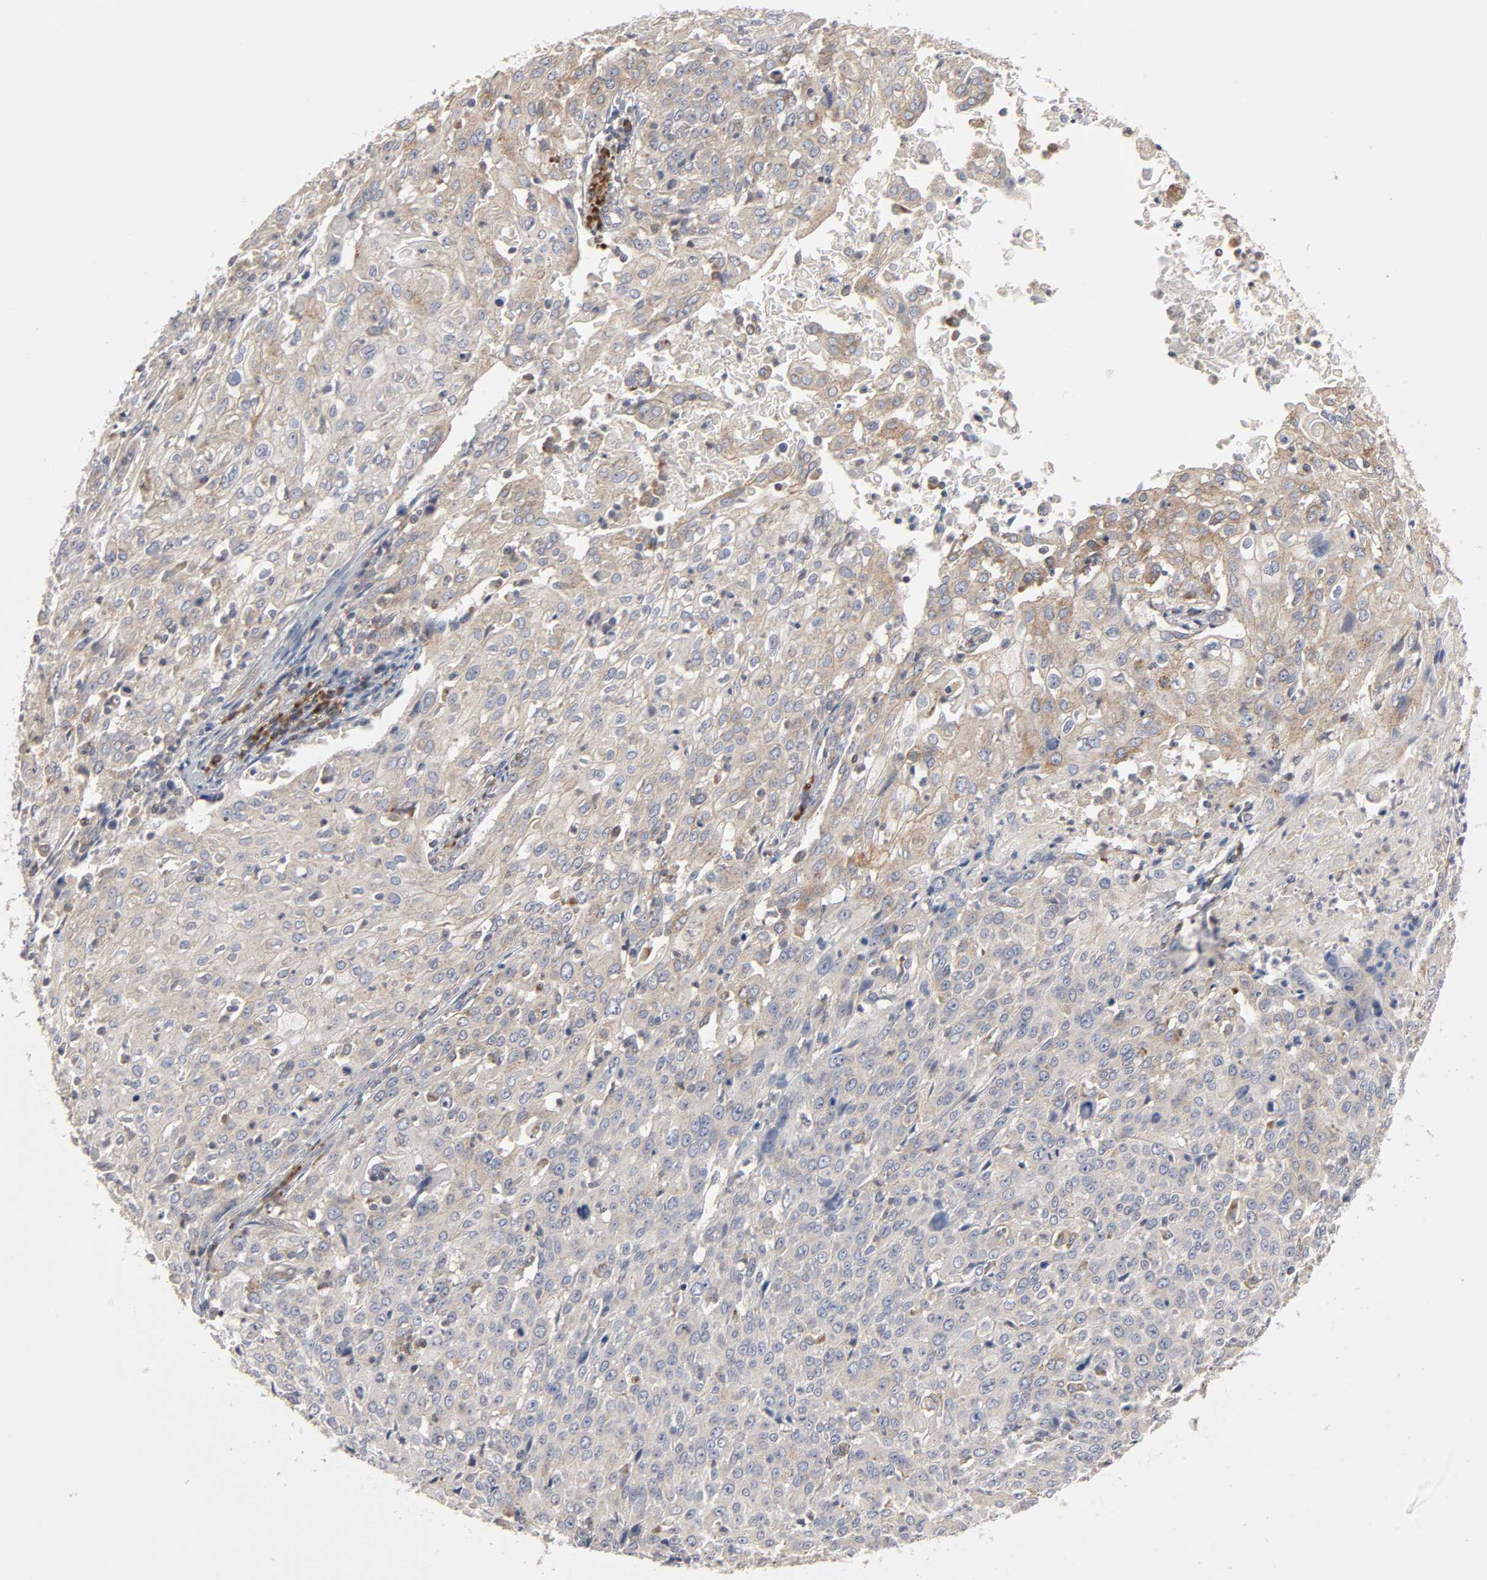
{"staining": {"intensity": "weak", "quantity": ">75%", "location": "cytoplasmic/membranous"}, "tissue": "cervical cancer", "cell_type": "Tumor cells", "image_type": "cancer", "snomed": [{"axis": "morphology", "description": "Squamous cell carcinoma, NOS"}, {"axis": "topography", "description": "Cervix"}], "caption": "Squamous cell carcinoma (cervical) stained for a protein (brown) demonstrates weak cytoplasmic/membranous positive expression in approximately >75% of tumor cells.", "gene": "IL4R", "patient": {"sex": "female", "age": 39}}